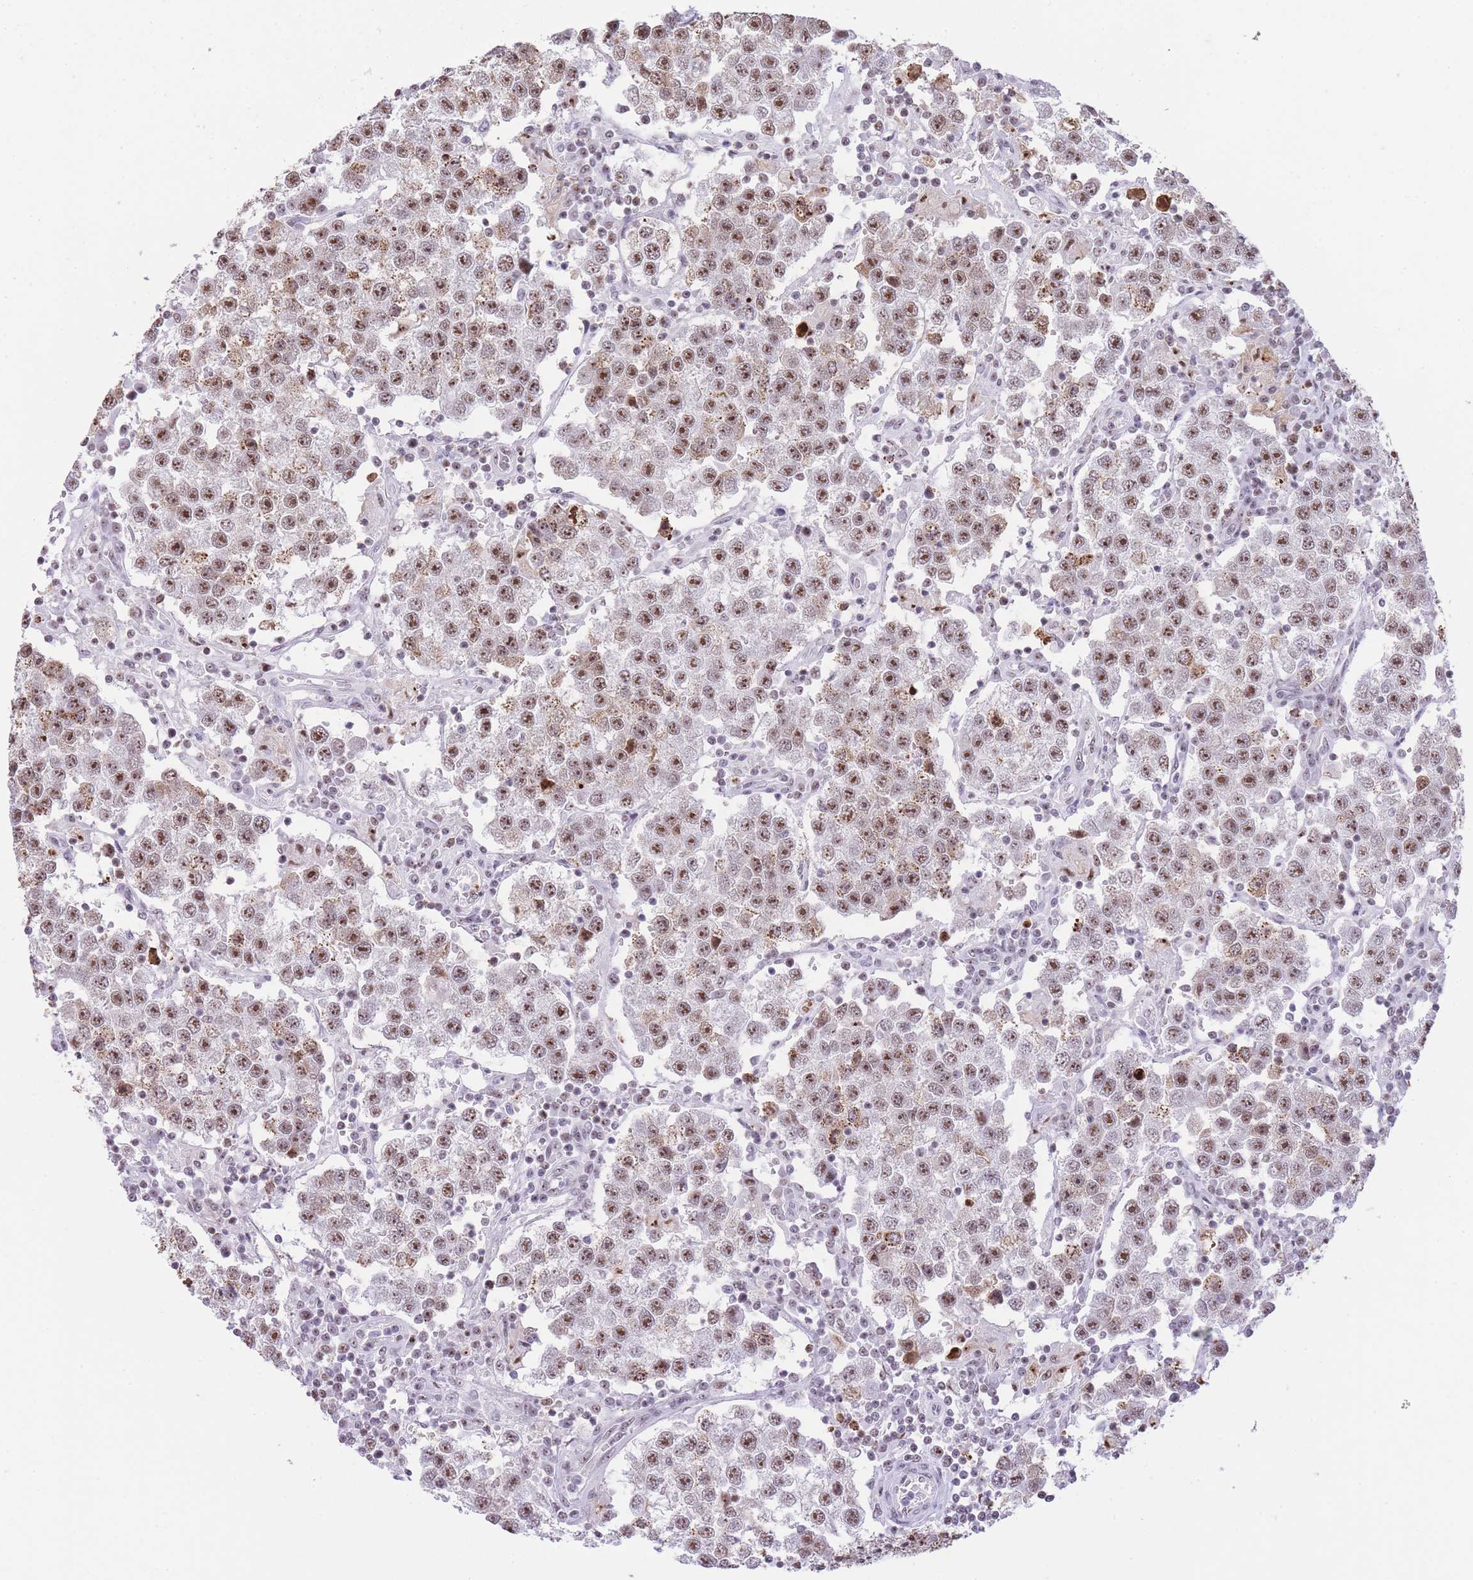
{"staining": {"intensity": "moderate", "quantity": ">75%", "location": "nuclear"}, "tissue": "testis cancer", "cell_type": "Tumor cells", "image_type": "cancer", "snomed": [{"axis": "morphology", "description": "Seminoma, NOS"}, {"axis": "topography", "description": "Testis"}], "caption": "Testis cancer tissue displays moderate nuclear positivity in approximately >75% of tumor cells (DAB IHC, brown staining for protein, blue staining for nuclei).", "gene": "EVC2", "patient": {"sex": "male", "age": 37}}